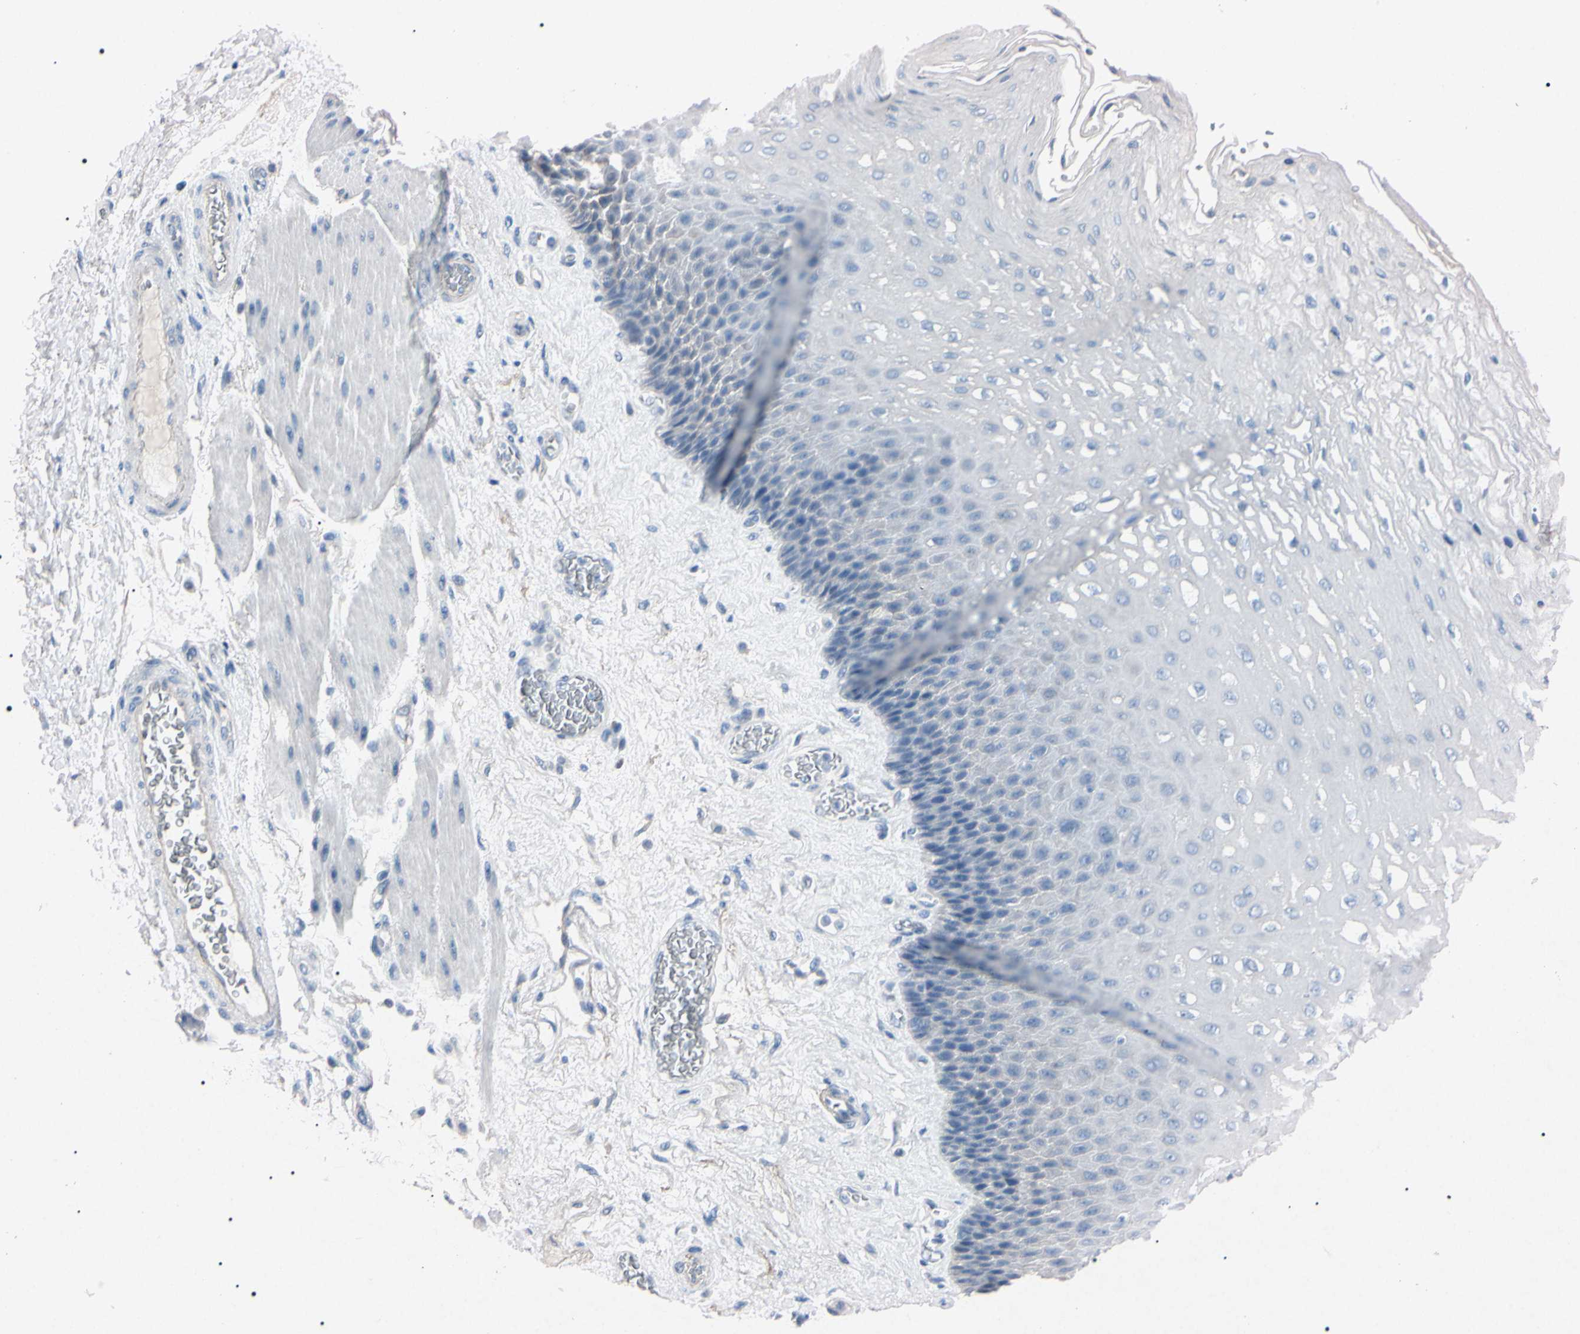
{"staining": {"intensity": "negative", "quantity": "none", "location": "none"}, "tissue": "esophagus", "cell_type": "Squamous epithelial cells", "image_type": "normal", "snomed": [{"axis": "morphology", "description": "Normal tissue, NOS"}, {"axis": "topography", "description": "Esophagus"}], "caption": "A high-resolution image shows immunohistochemistry (IHC) staining of benign esophagus, which displays no significant positivity in squamous epithelial cells.", "gene": "ELN", "patient": {"sex": "female", "age": 72}}